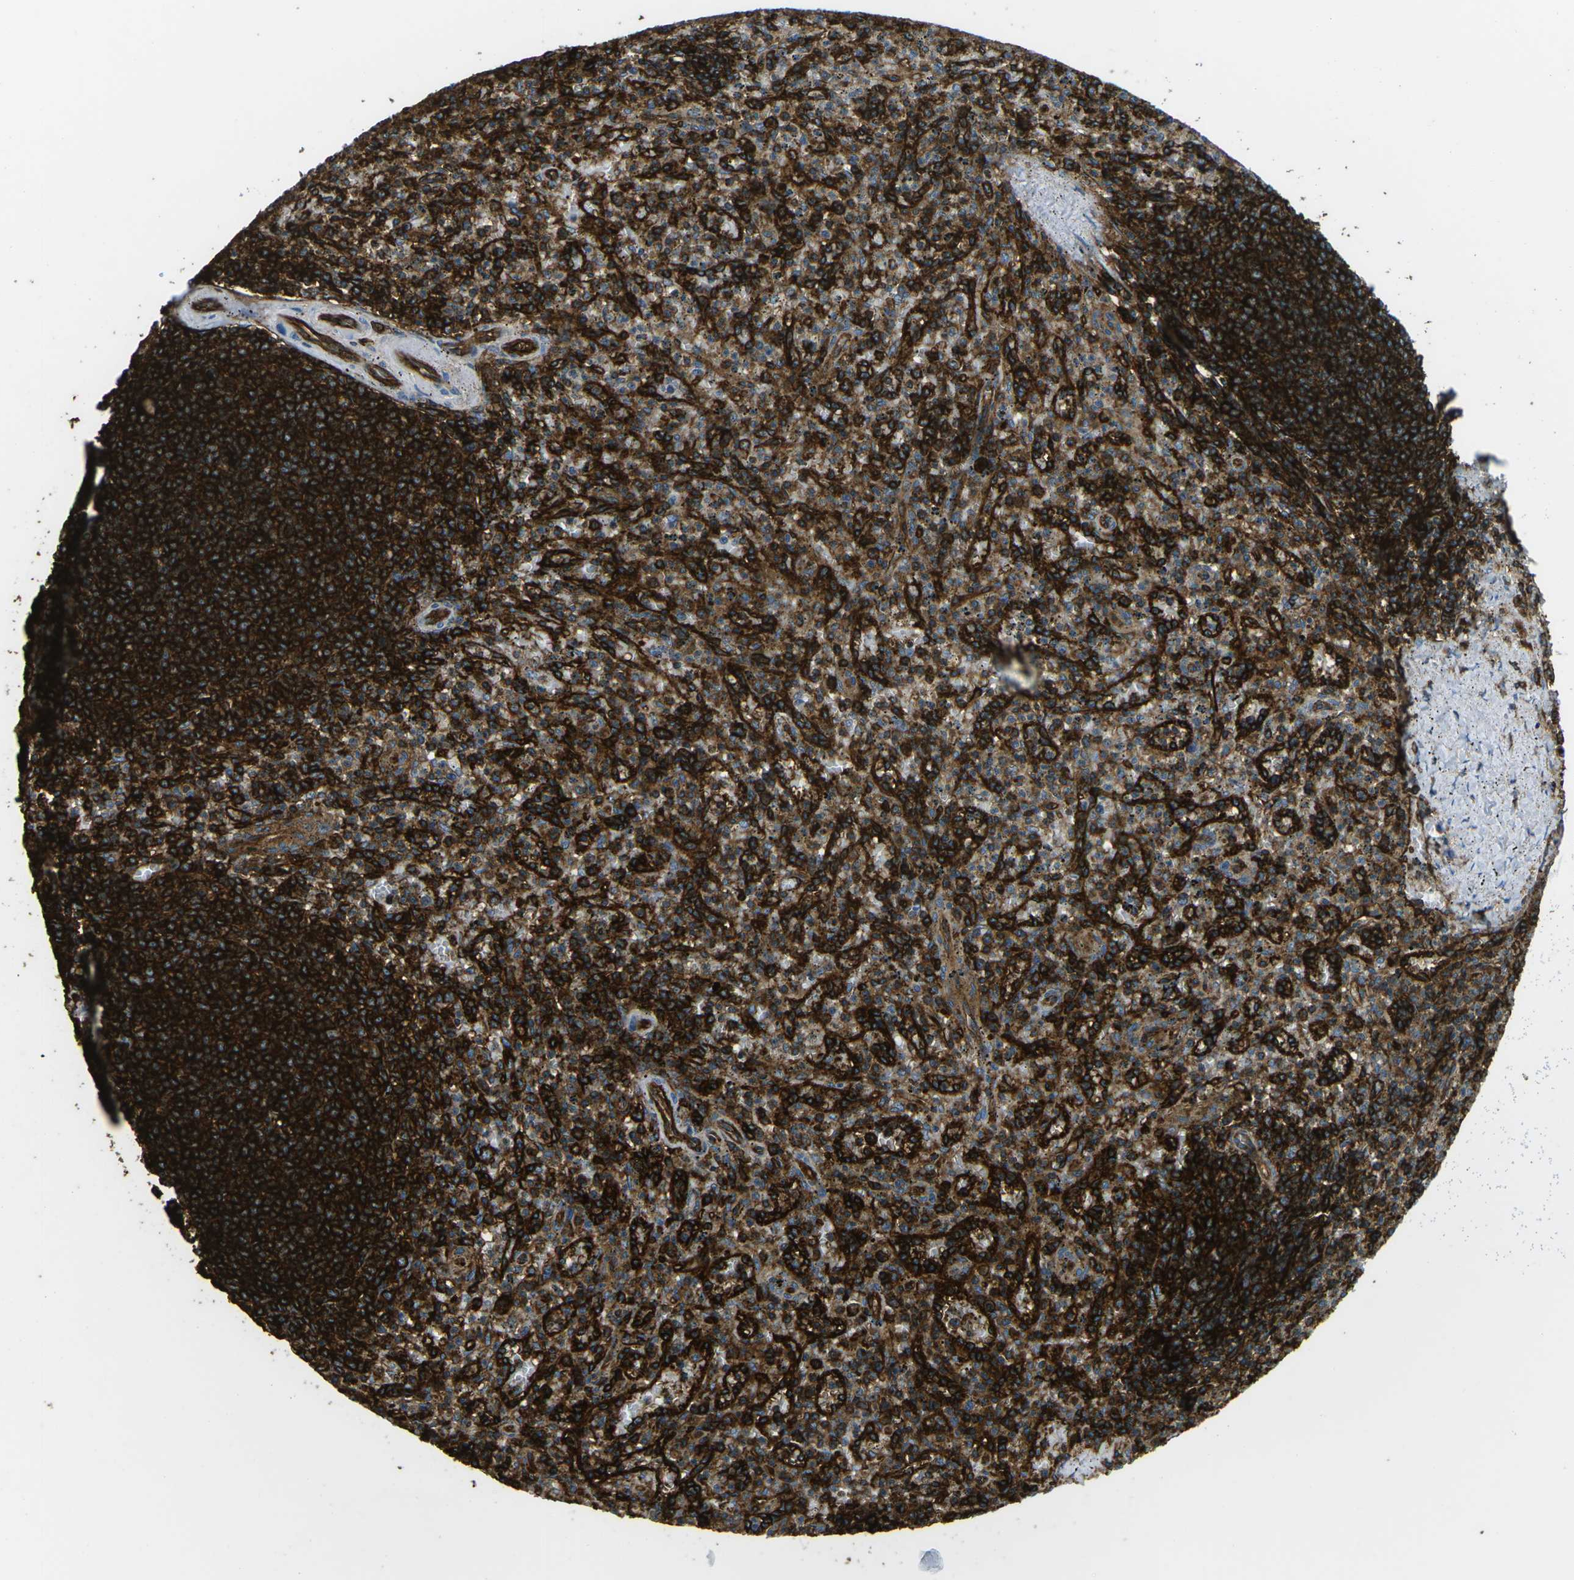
{"staining": {"intensity": "strong", "quantity": ">75%", "location": "cytoplasmic/membranous"}, "tissue": "spleen", "cell_type": "Cells in red pulp", "image_type": "normal", "snomed": [{"axis": "morphology", "description": "Normal tissue, NOS"}, {"axis": "topography", "description": "Spleen"}], "caption": "High-magnification brightfield microscopy of unremarkable spleen stained with DAB (3,3'-diaminobenzidine) (brown) and counterstained with hematoxylin (blue). cells in red pulp exhibit strong cytoplasmic/membranous positivity is seen in about>75% of cells. (brown staining indicates protein expression, while blue staining denotes nuclei).", "gene": "HLA", "patient": {"sex": "male", "age": 72}}